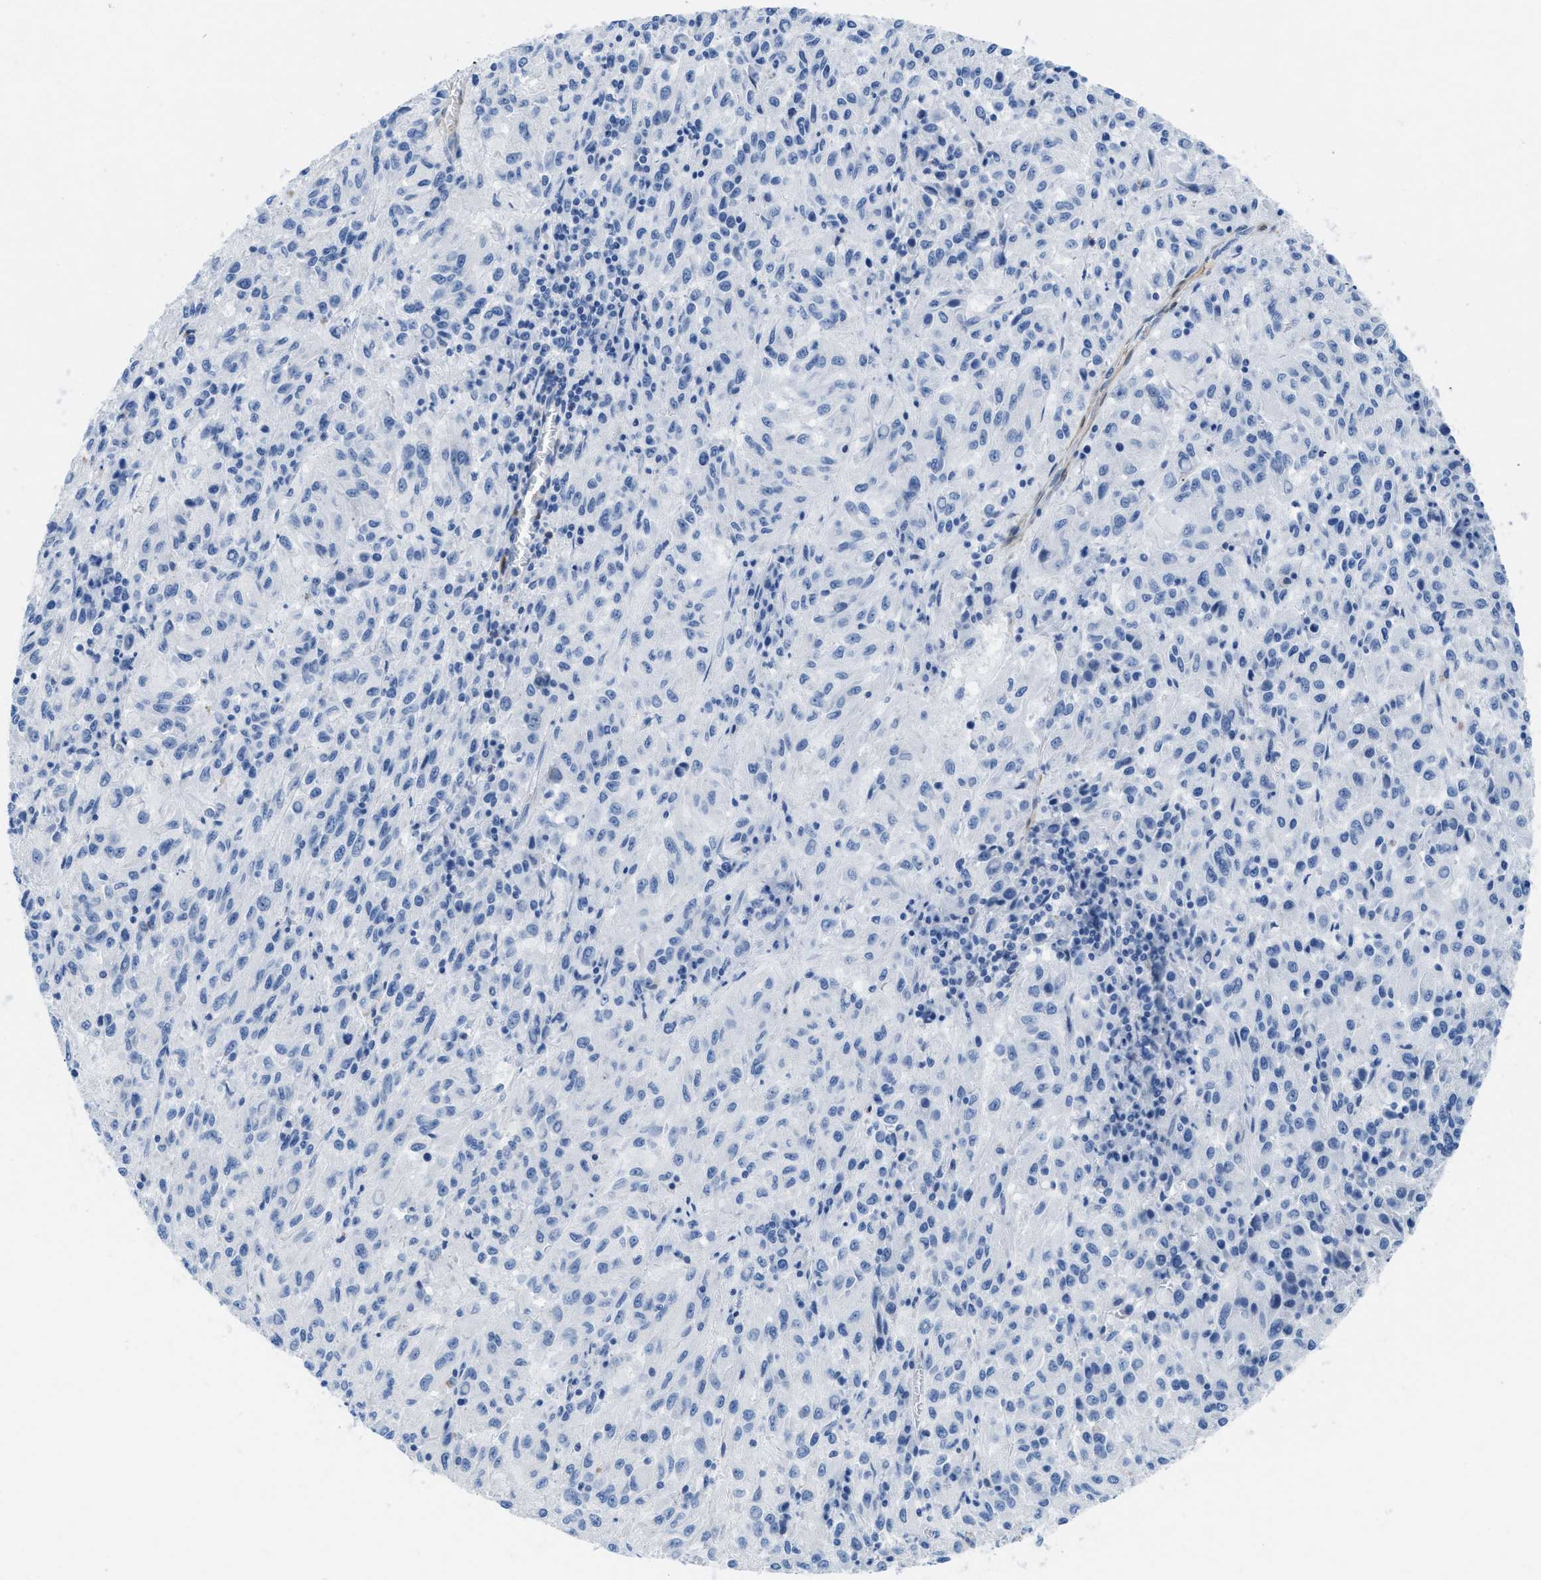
{"staining": {"intensity": "negative", "quantity": "none", "location": "none"}, "tissue": "melanoma", "cell_type": "Tumor cells", "image_type": "cancer", "snomed": [{"axis": "morphology", "description": "Malignant melanoma, Metastatic site"}, {"axis": "topography", "description": "Lung"}], "caption": "Melanoma was stained to show a protein in brown. There is no significant staining in tumor cells.", "gene": "NKAIN3", "patient": {"sex": "male", "age": 64}}